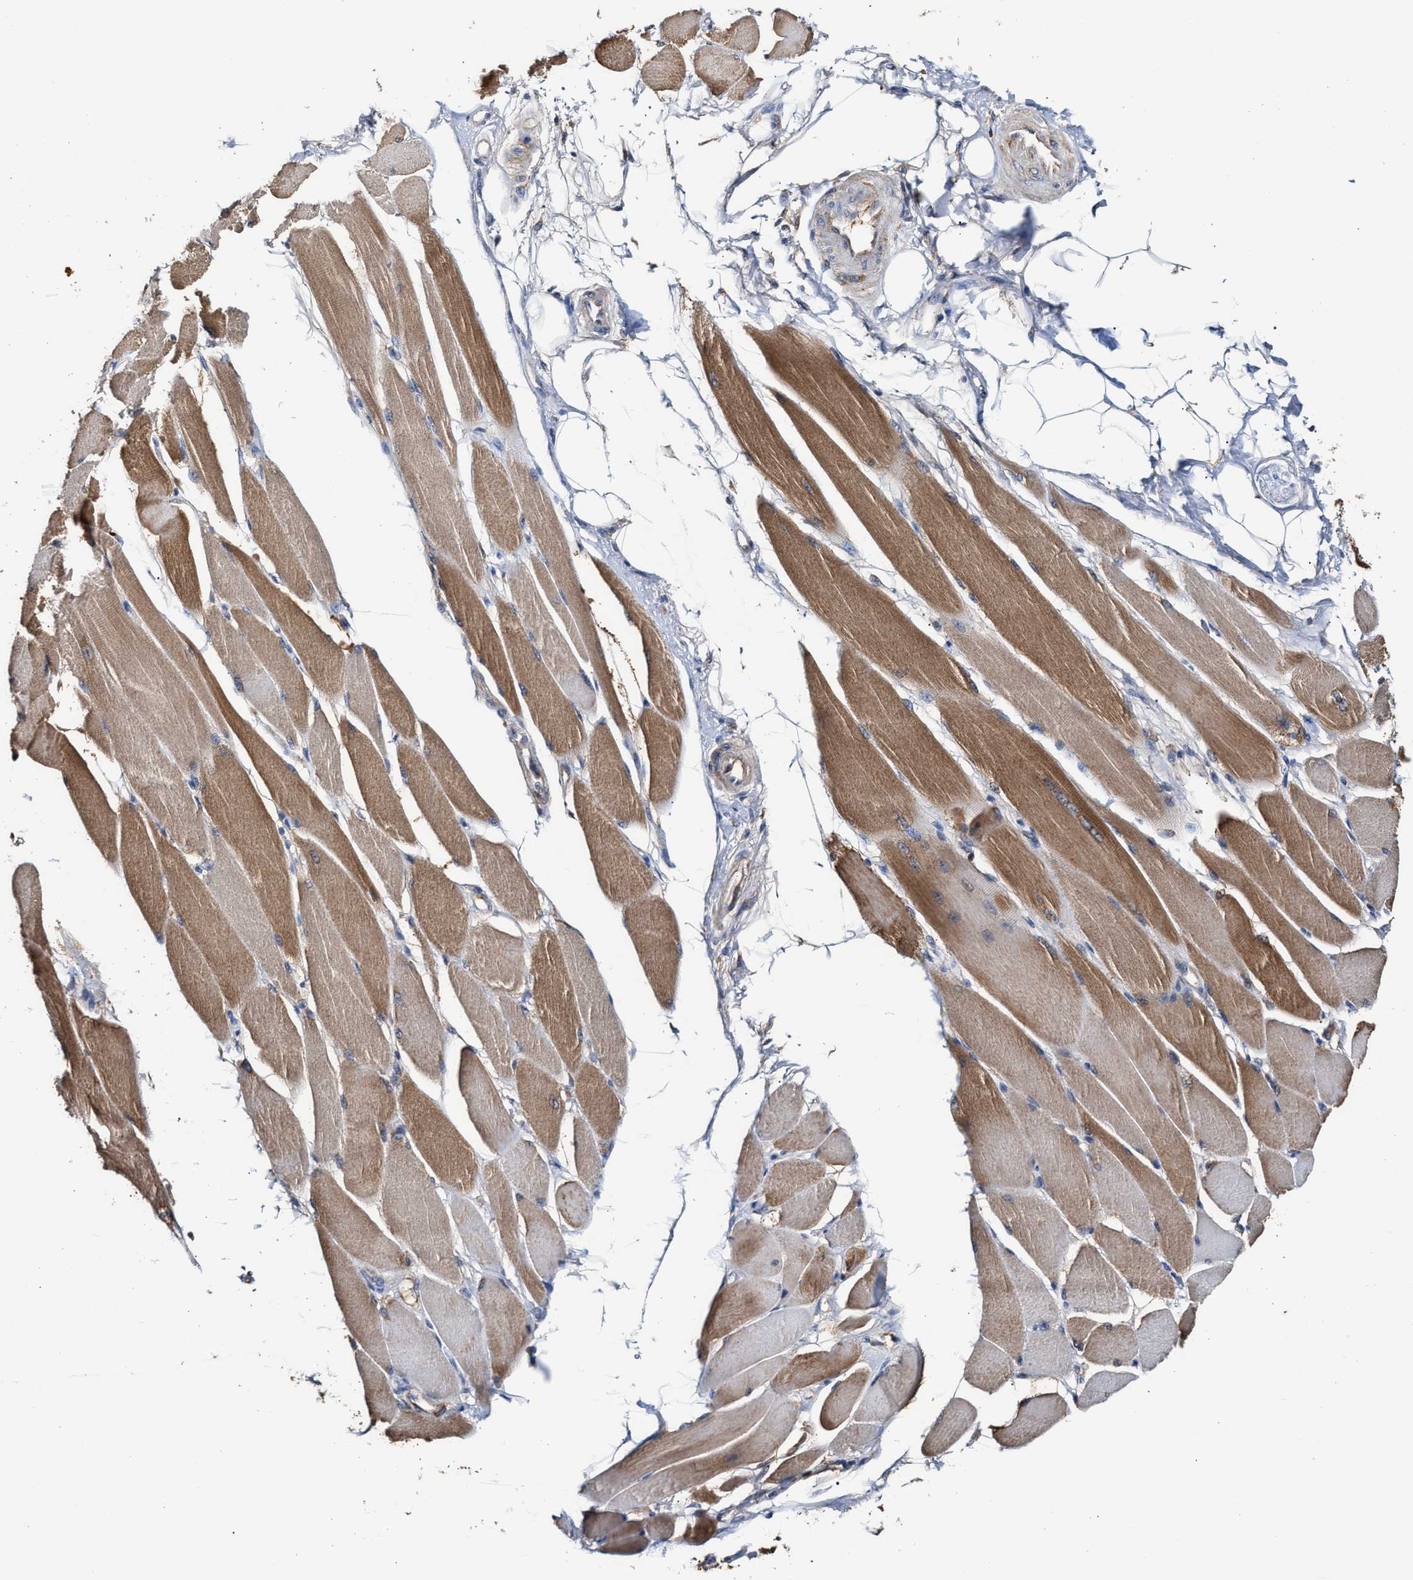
{"staining": {"intensity": "moderate", "quantity": ">75%", "location": "cytoplasmic/membranous"}, "tissue": "skeletal muscle", "cell_type": "Myocytes", "image_type": "normal", "snomed": [{"axis": "morphology", "description": "Normal tissue, NOS"}, {"axis": "topography", "description": "Skeletal muscle"}, {"axis": "topography", "description": "Peripheral nerve tissue"}], "caption": "Skeletal muscle stained with DAB immunohistochemistry (IHC) displays medium levels of moderate cytoplasmic/membranous staining in about >75% of myocytes.", "gene": "MECR", "patient": {"sex": "female", "age": 84}}